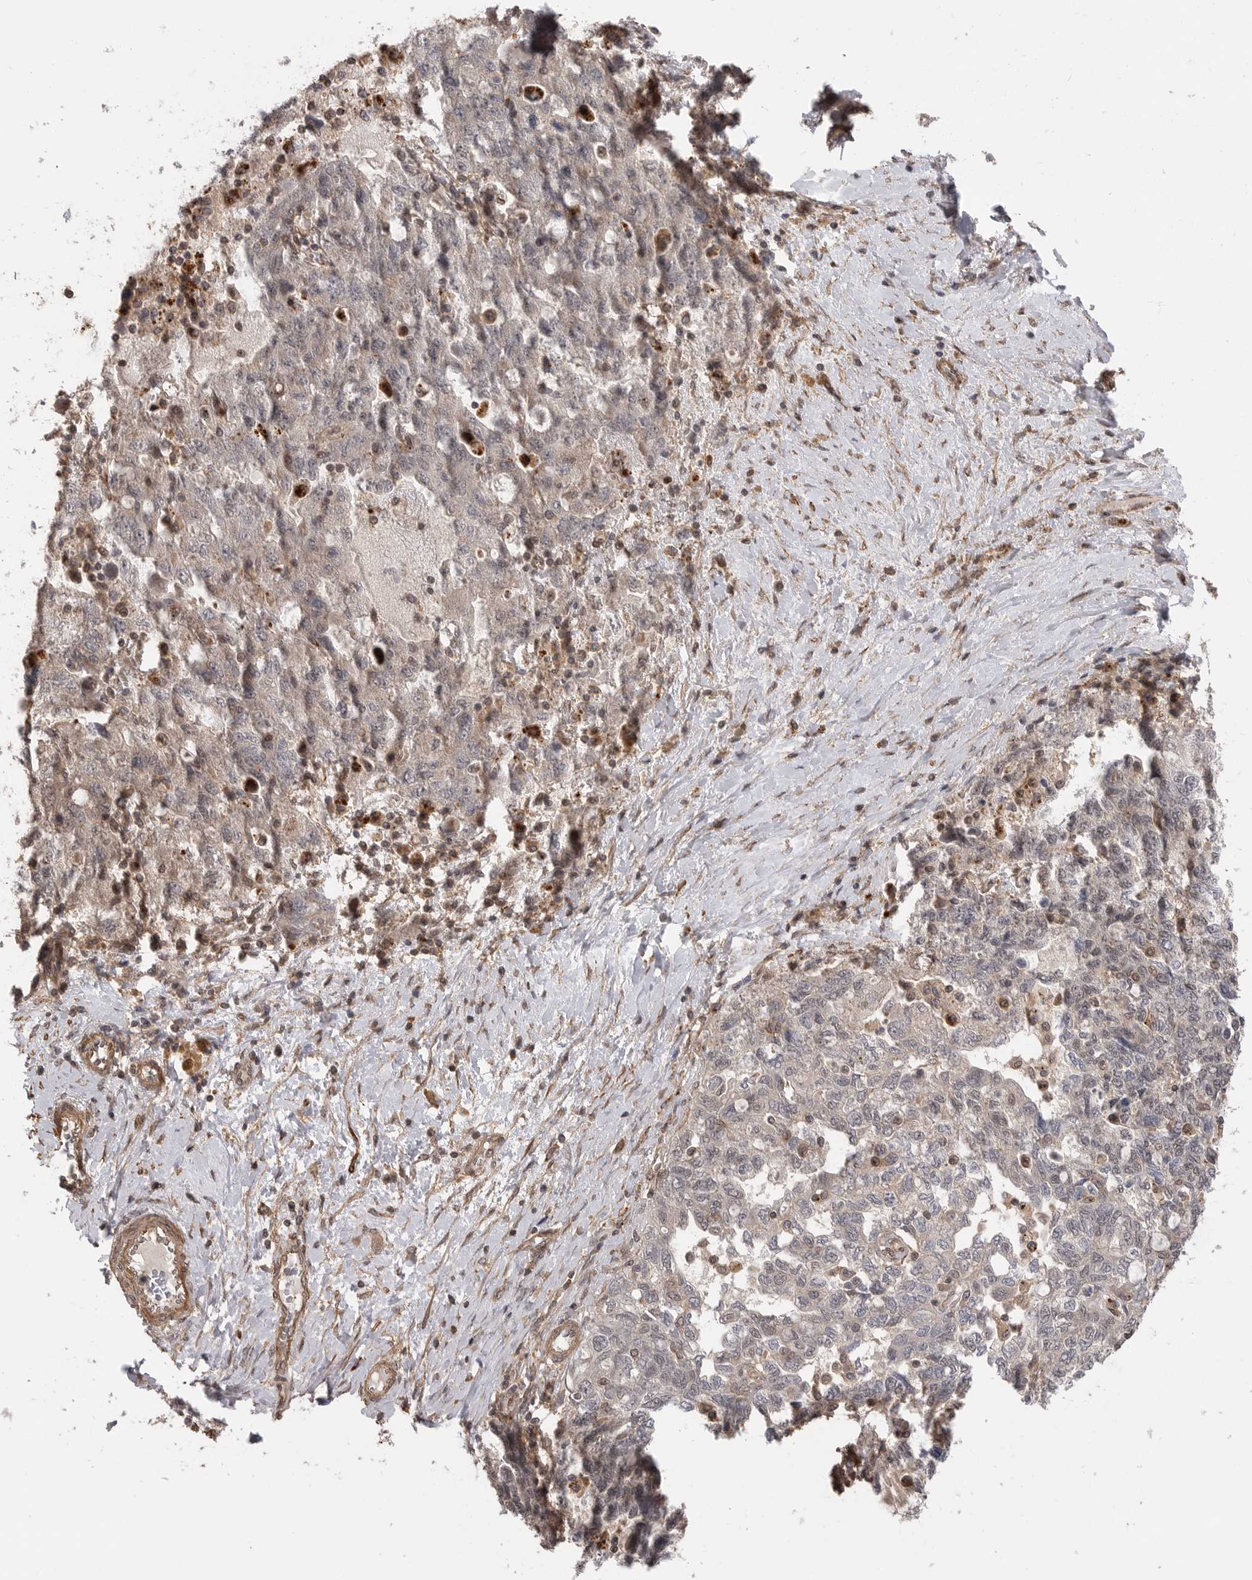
{"staining": {"intensity": "negative", "quantity": "none", "location": "none"}, "tissue": "ovarian cancer", "cell_type": "Tumor cells", "image_type": "cancer", "snomed": [{"axis": "morphology", "description": "Carcinoma, NOS"}, {"axis": "morphology", "description": "Cystadenocarcinoma, serous, NOS"}, {"axis": "topography", "description": "Ovary"}], "caption": "Immunohistochemical staining of human carcinoma (ovarian) shows no significant positivity in tumor cells.", "gene": "TRIM56", "patient": {"sex": "female", "age": 69}}